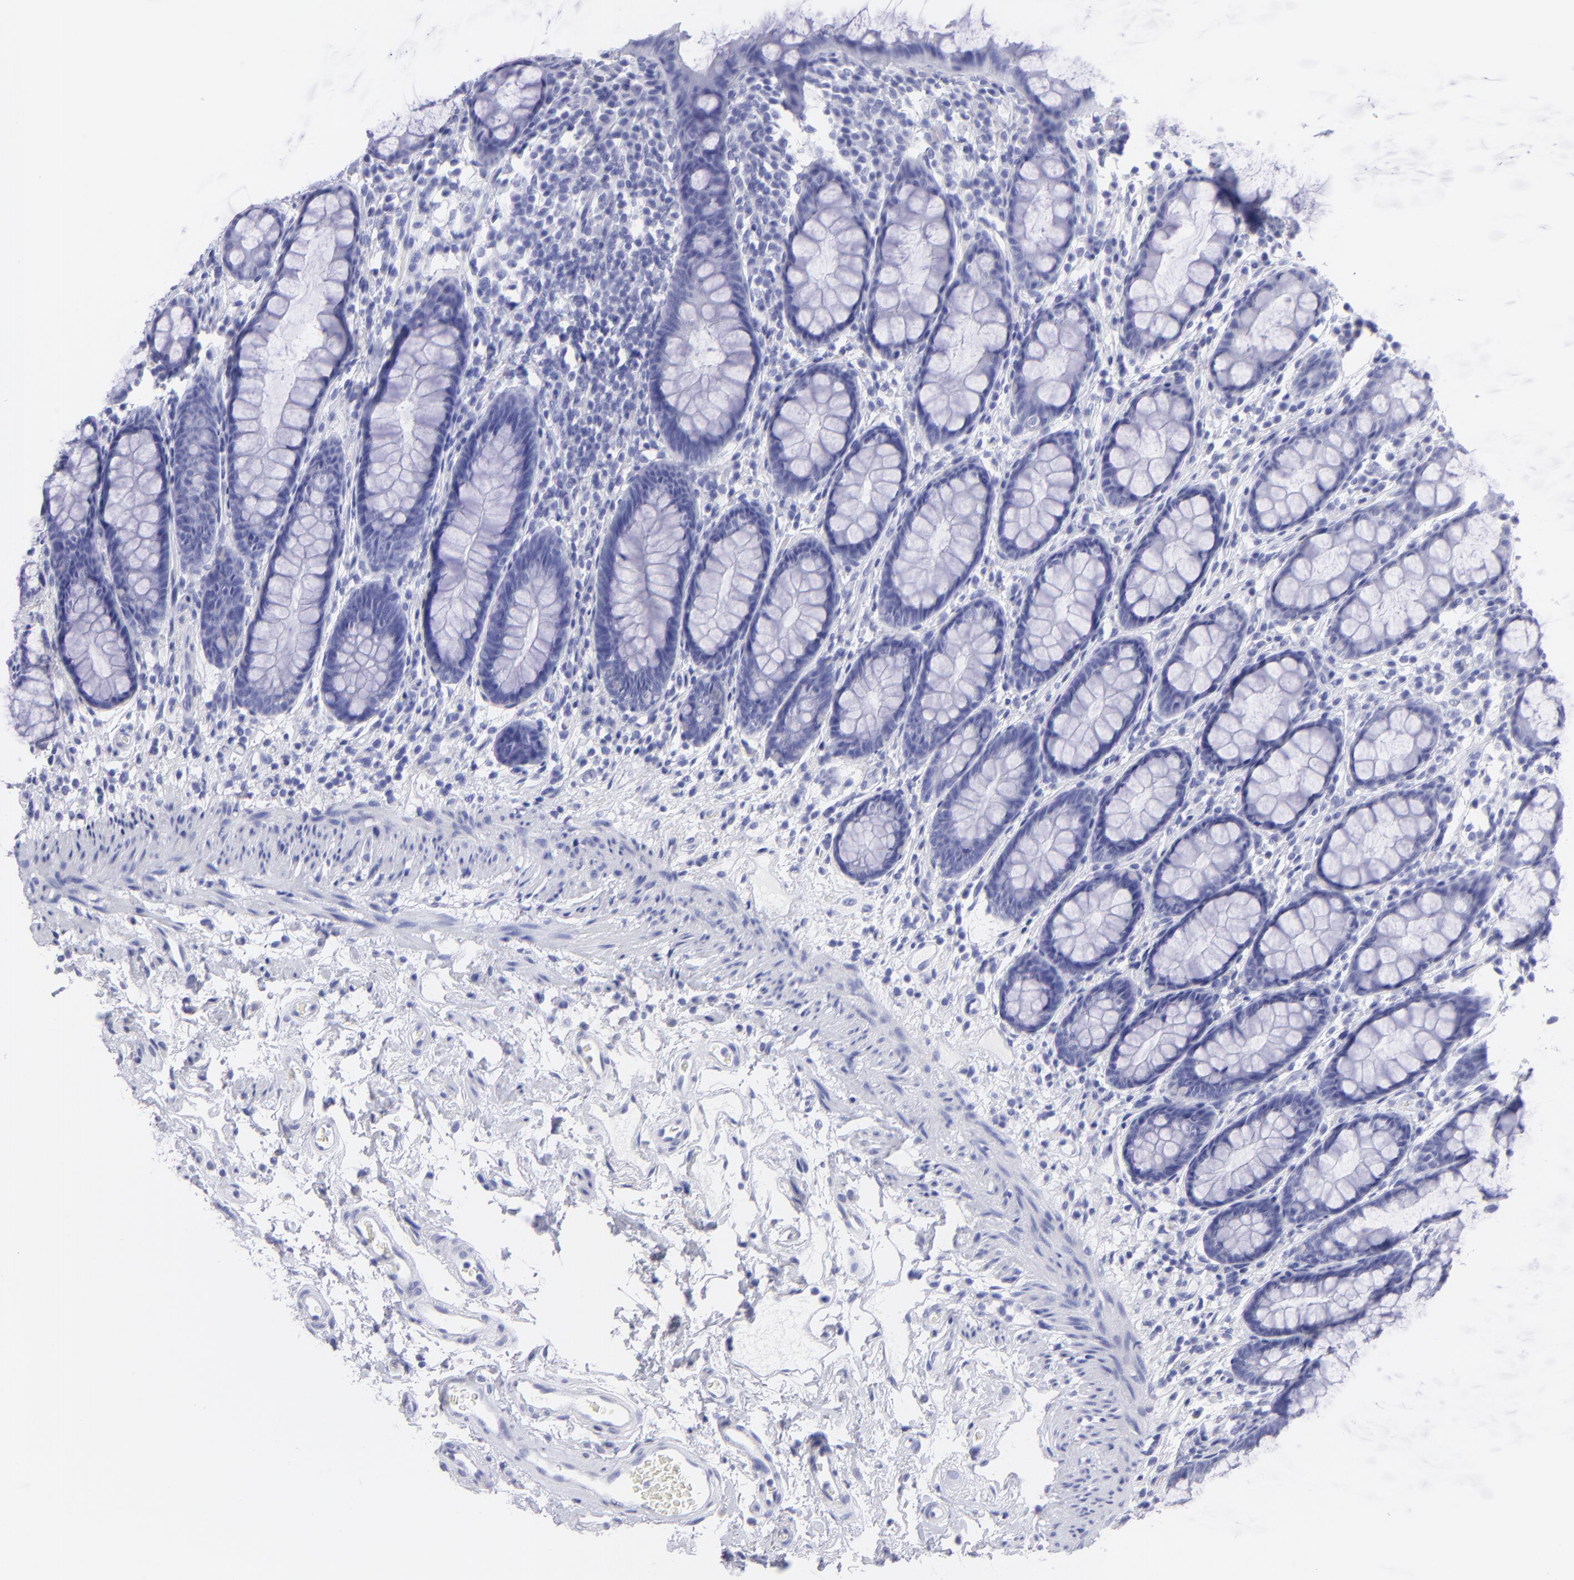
{"staining": {"intensity": "negative", "quantity": "none", "location": "none"}, "tissue": "rectum", "cell_type": "Glandular cells", "image_type": "normal", "snomed": [{"axis": "morphology", "description": "Normal tissue, NOS"}, {"axis": "topography", "description": "Rectum"}], "caption": "Immunohistochemical staining of unremarkable human rectum demonstrates no significant staining in glandular cells. The staining is performed using DAB (3,3'-diaminobenzidine) brown chromogen with nuclei counter-stained in using hematoxylin.", "gene": "PIP", "patient": {"sex": "male", "age": 92}}